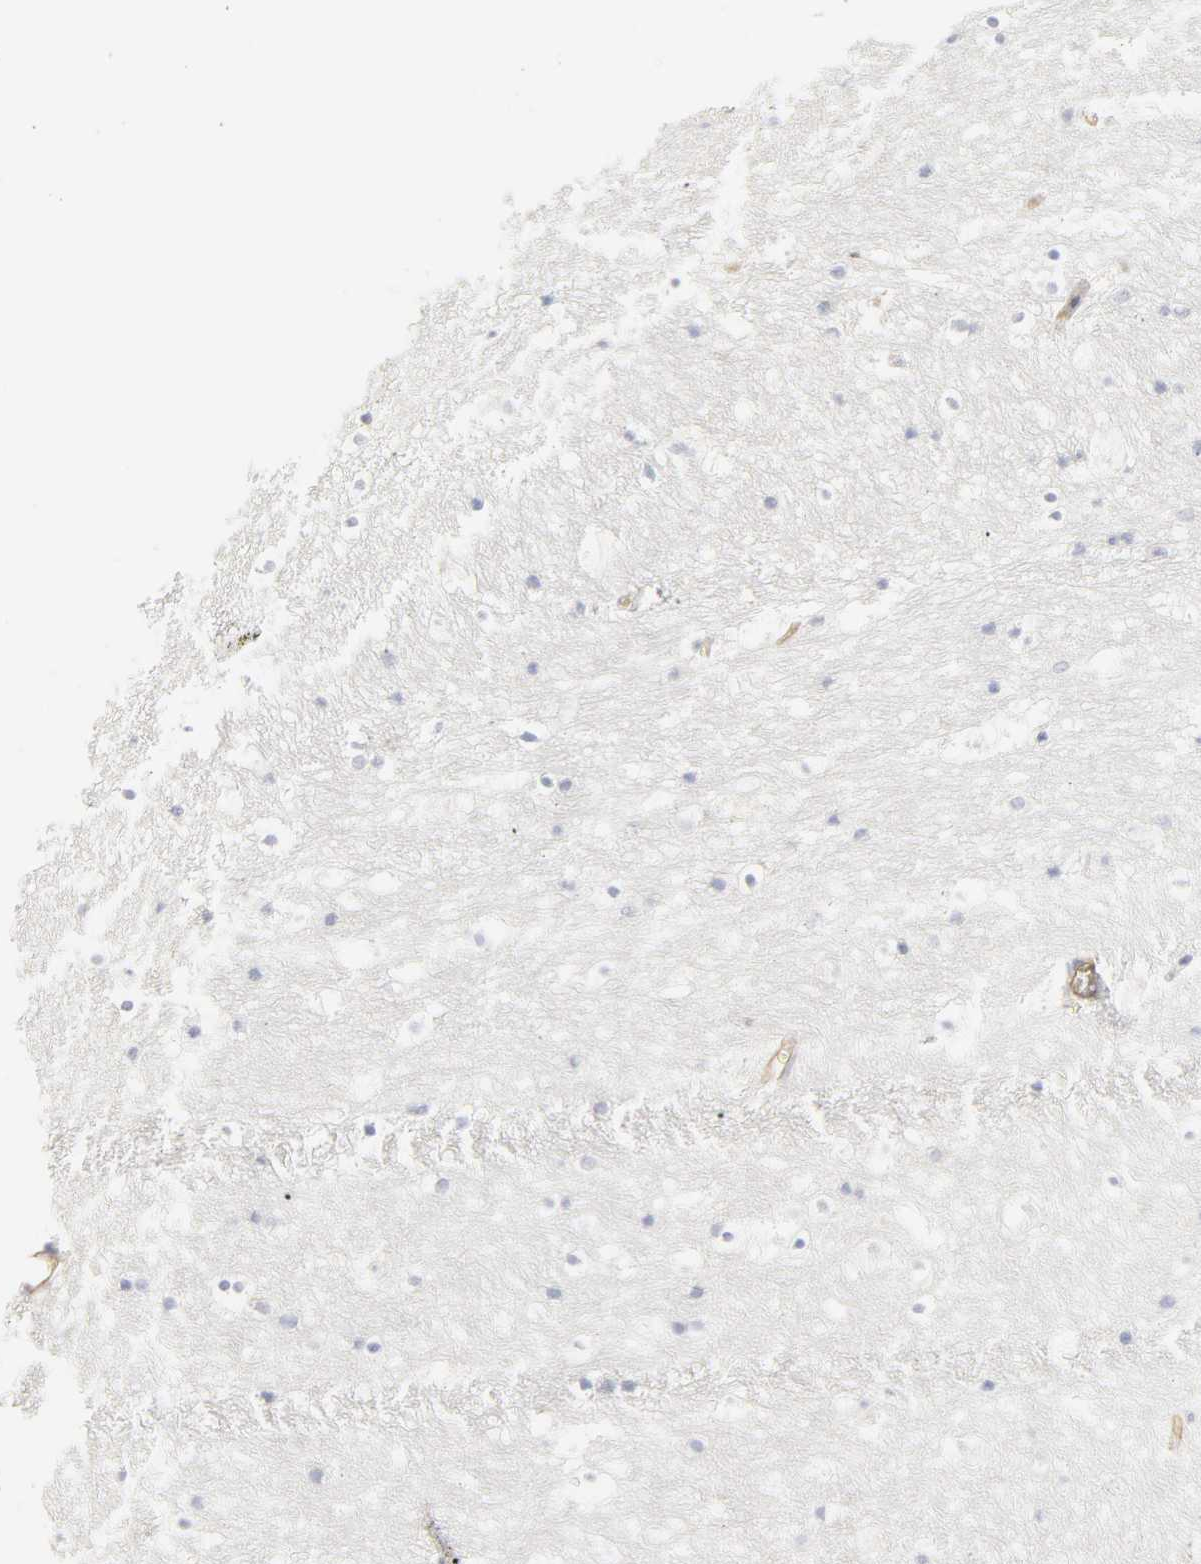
{"staining": {"intensity": "negative", "quantity": "none", "location": "none"}, "tissue": "caudate", "cell_type": "Glial cells", "image_type": "normal", "snomed": [{"axis": "morphology", "description": "Normal tissue, NOS"}, {"axis": "topography", "description": "Lateral ventricle wall"}], "caption": "Histopathology image shows no protein positivity in glial cells of unremarkable caudate. (Stains: DAB (3,3'-diaminobenzidine) immunohistochemistry with hematoxylin counter stain, Microscopy: brightfield microscopy at high magnification).", "gene": "ITGA5", "patient": {"sex": "male", "age": 45}}